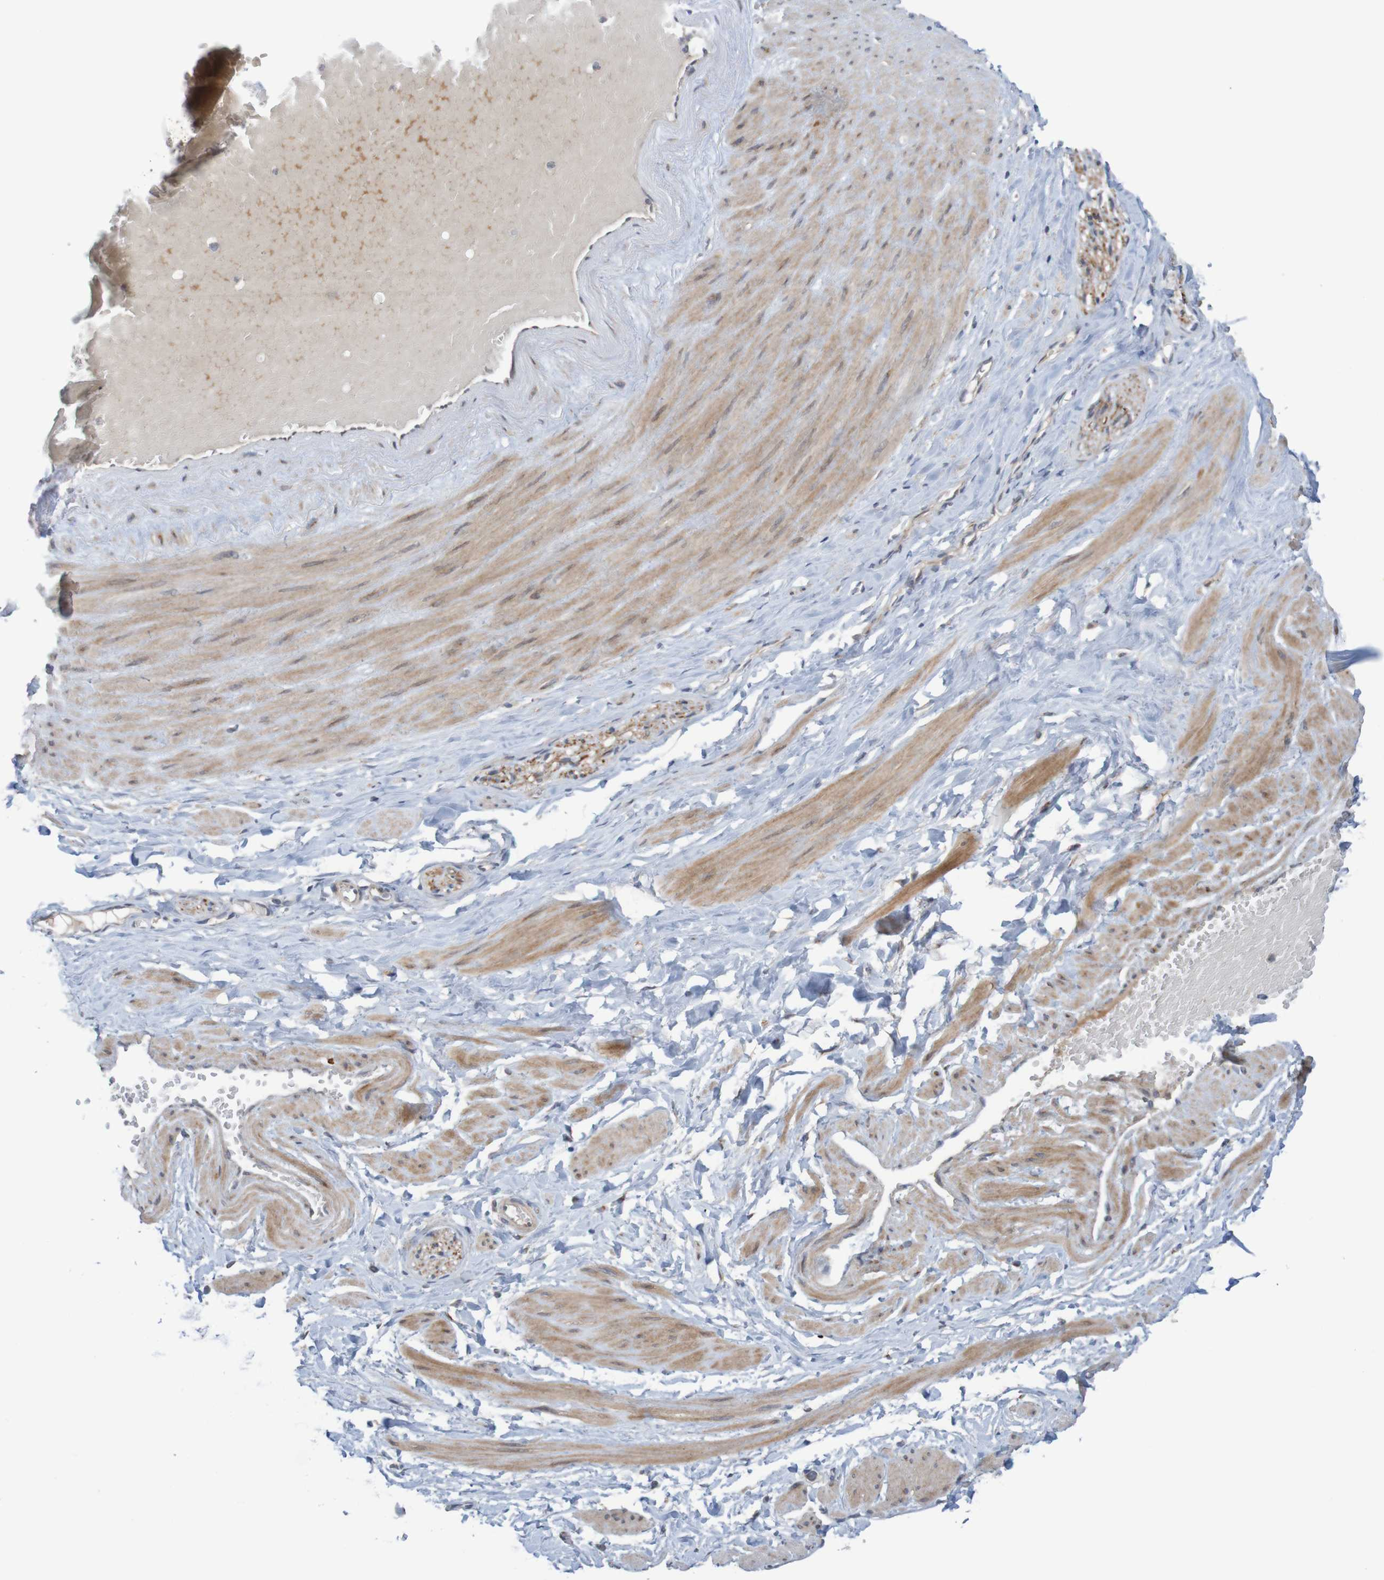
{"staining": {"intensity": "negative", "quantity": "none", "location": "none"}, "tissue": "adipose tissue", "cell_type": "Adipocytes", "image_type": "normal", "snomed": [{"axis": "morphology", "description": "Normal tissue, NOS"}, {"axis": "topography", "description": "Soft tissue"}, {"axis": "topography", "description": "Vascular tissue"}], "caption": "Immunohistochemical staining of benign adipose tissue reveals no significant staining in adipocytes.", "gene": "ANKK1", "patient": {"sex": "female", "age": 35}}